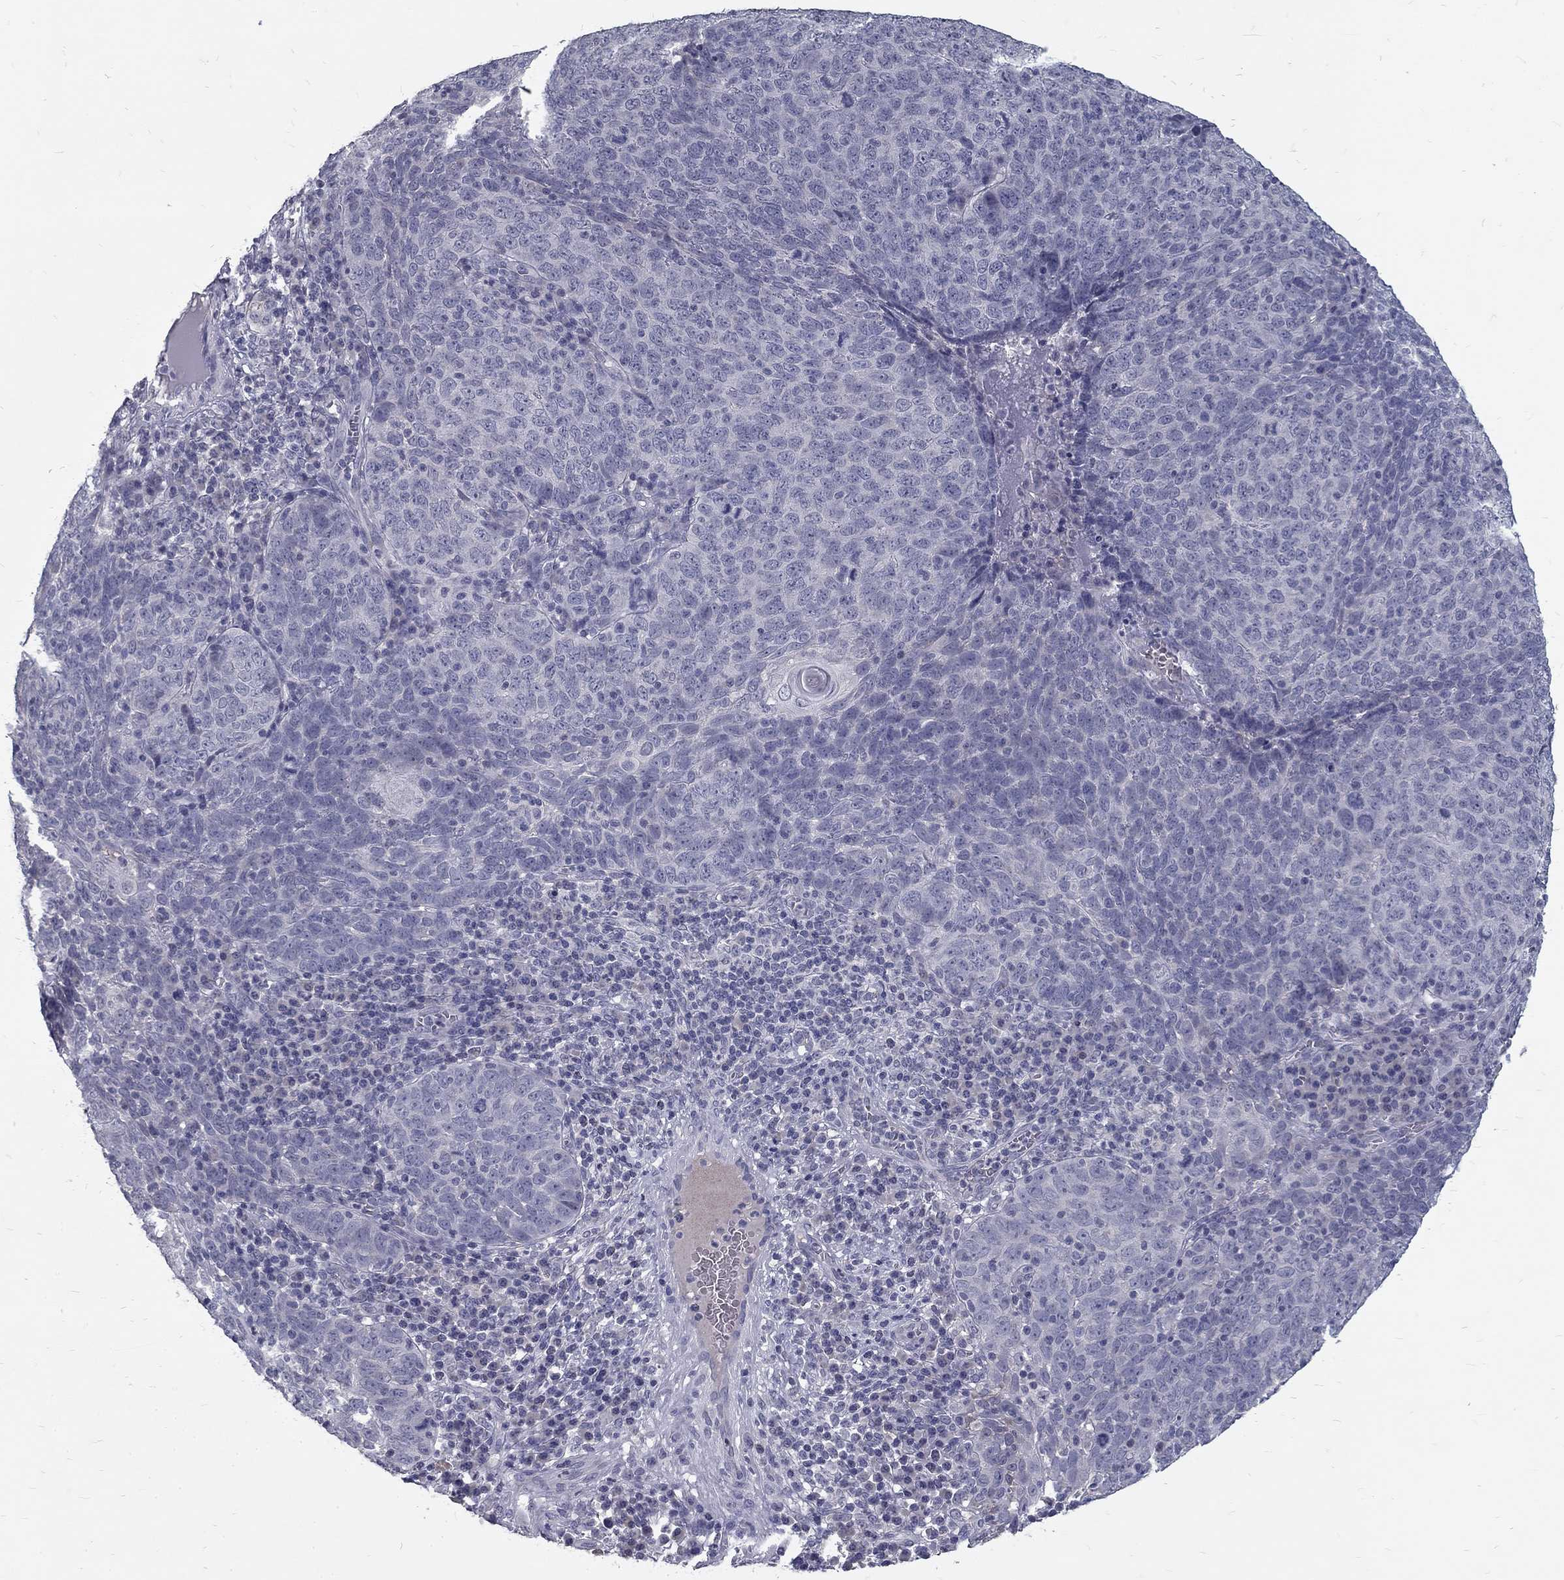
{"staining": {"intensity": "negative", "quantity": "none", "location": "none"}, "tissue": "skin cancer", "cell_type": "Tumor cells", "image_type": "cancer", "snomed": [{"axis": "morphology", "description": "Squamous cell carcinoma, NOS"}, {"axis": "topography", "description": "Skin"}, {"axis": "topography", "description": "Anal"}], "caption": "Tumor cells show no significant protein expression in skin cancer.", "gene": "NOS1", "patient": {"sex": "female", "age": 51}}